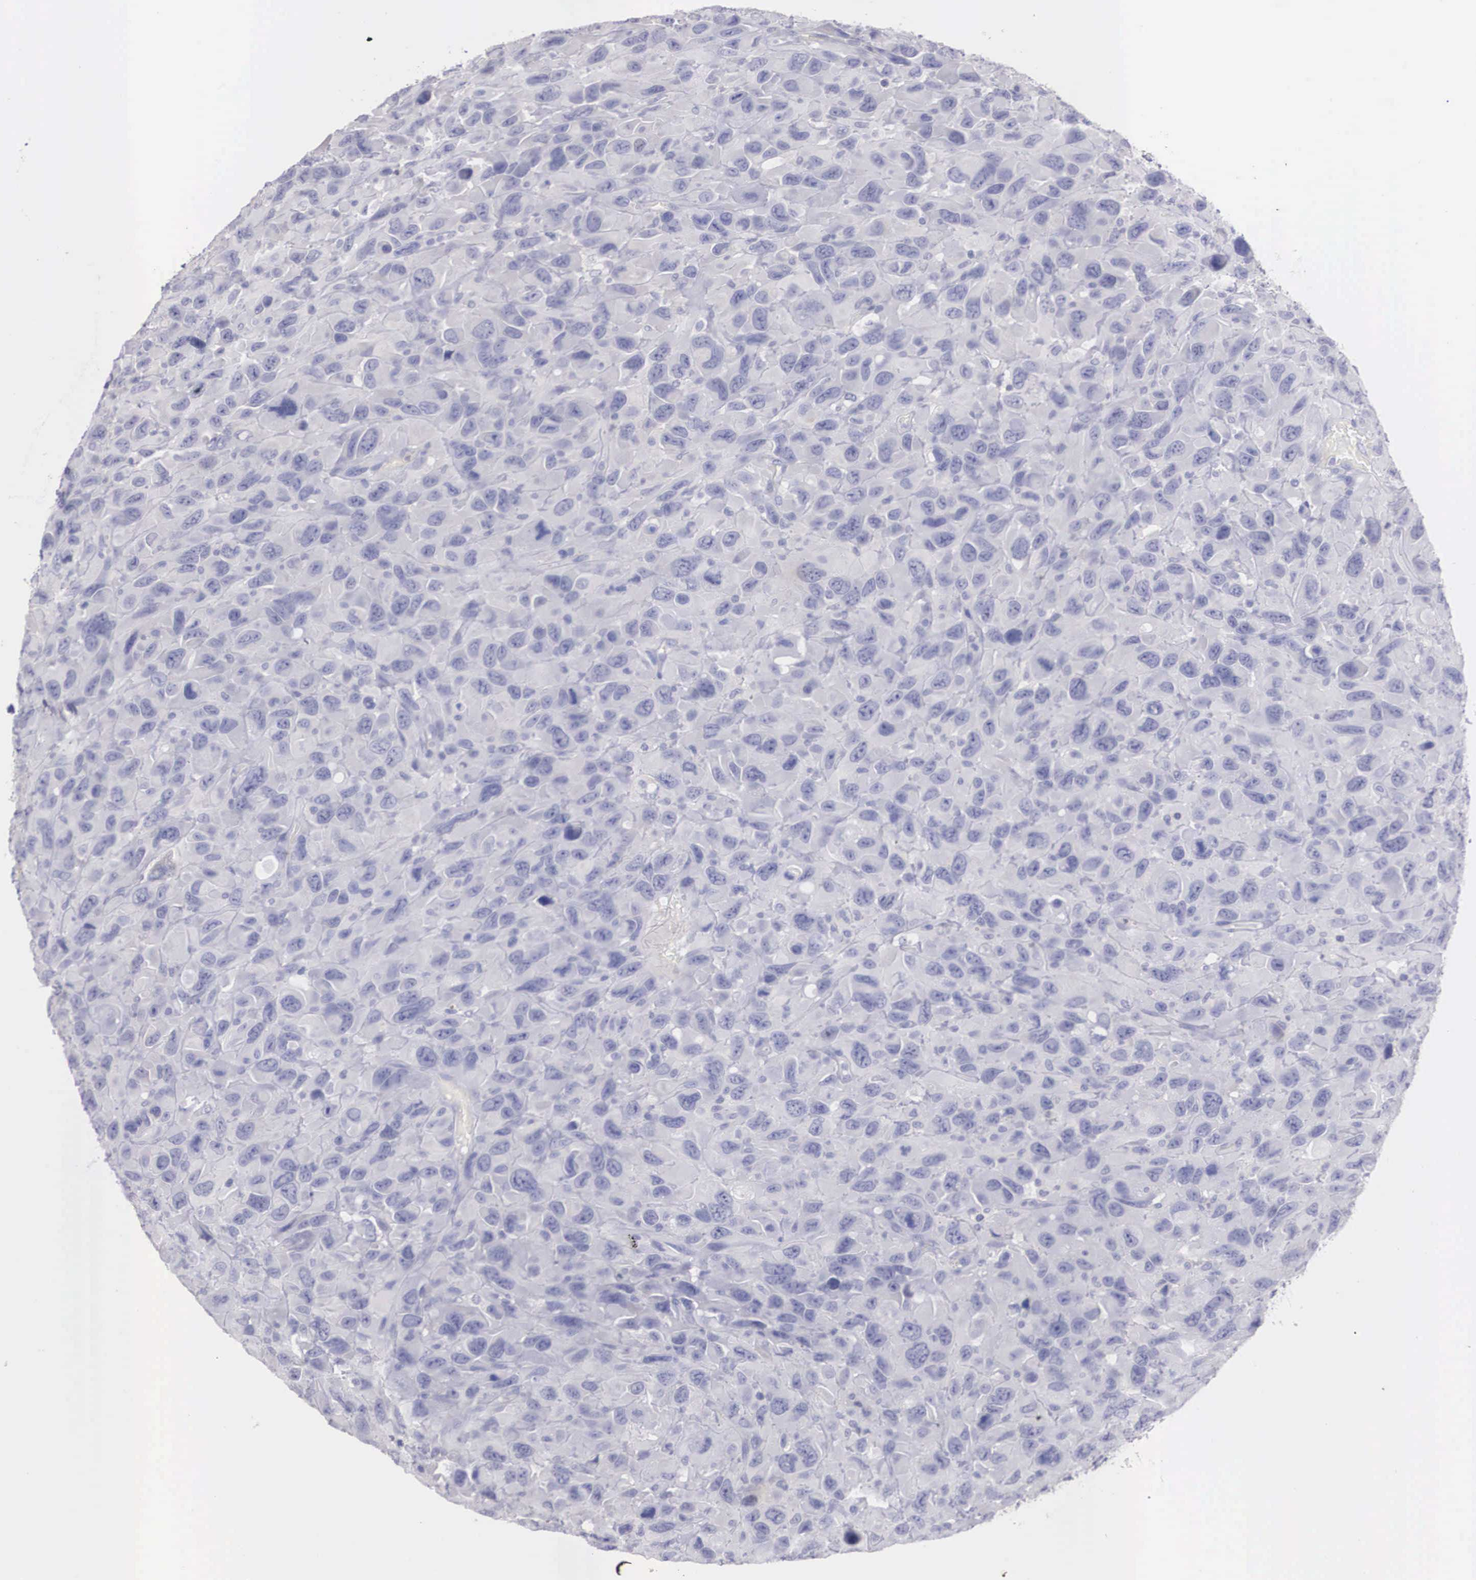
{"staining": {"intensity": "negative", "quantity": "none", "location": "none"}, "tissue": "renal cancer", "cell_type": "Tumor cells", "image_type": "cancer", "snomed": [{"axis": "morphology", "description": "Adenocarcinoma, NOS"}, {"axis": "topography", "description": "Kidney"}], "caption": "Immunohistochemical staining of renal cancer (adenocarcinoma) displays no significant expression in tumor cells.", "gene": "REPS2", "patient": {"sex": "male", "age": 79}}